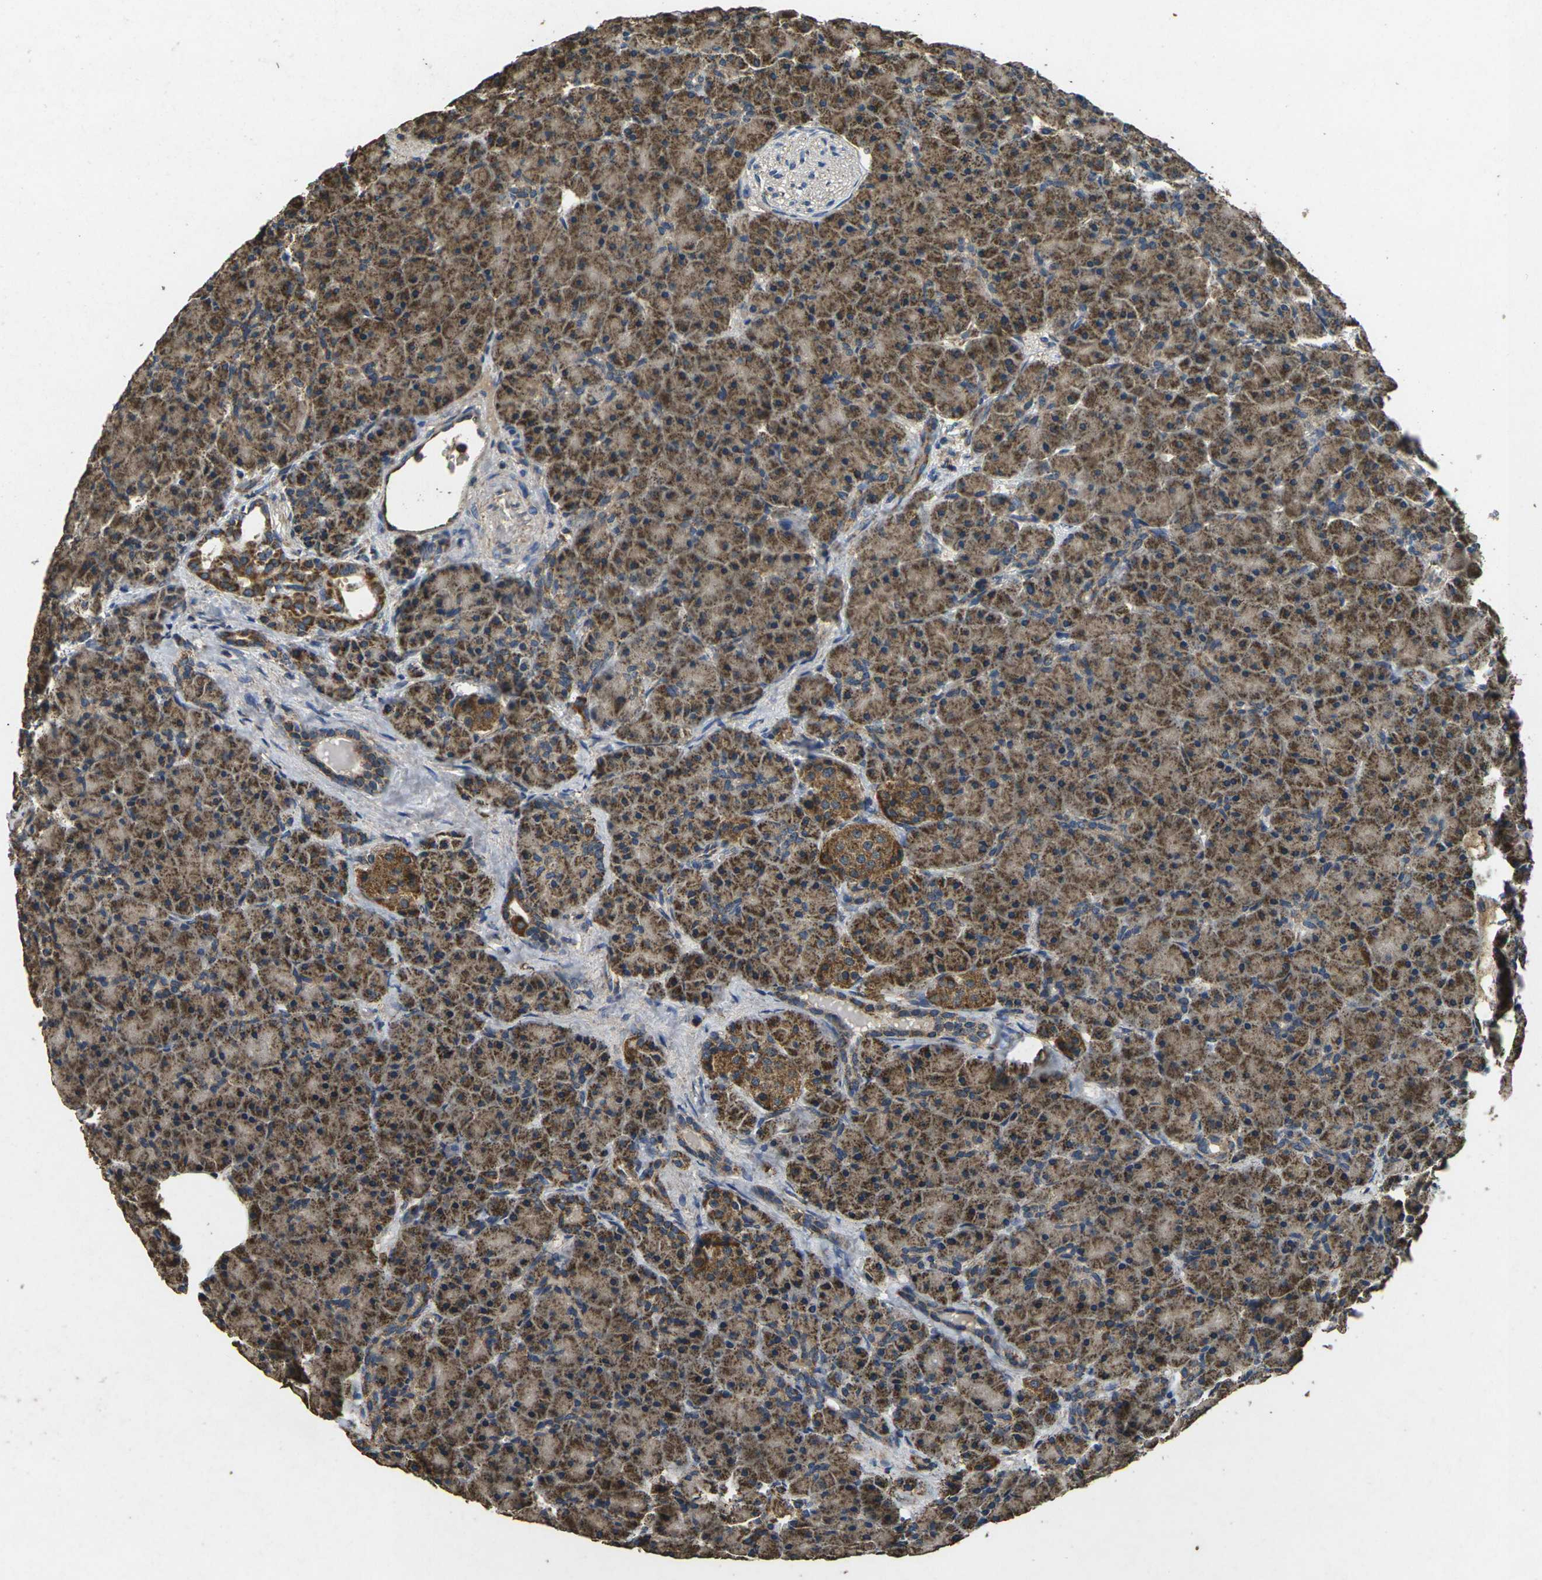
{"staining": {"intensity": "strong", "quantity": ">75%", "location": "cytoplasmic/membranous"}, "tissue": "pancreas", "cell_type": "Exocrine glandular cells", "image_type": "normal", "snomed": [{"axis": "morphology", "description": "Normal tissue, NOS"}, {"axis": "topography", "description": "Pancreas"}], "caption": "Pancreas stained with DAB (3,3'-diaminobenzidine) immunohistochemistry displays high levels of strong cytoplasmic/membranous staining in approximately >75% of exocrine glandular cells. The protein of interest is shown in brown color, while the nuclei are stained blue.", "gene": "MAPK11", "patient": {"sex": "male", "age": 66}}